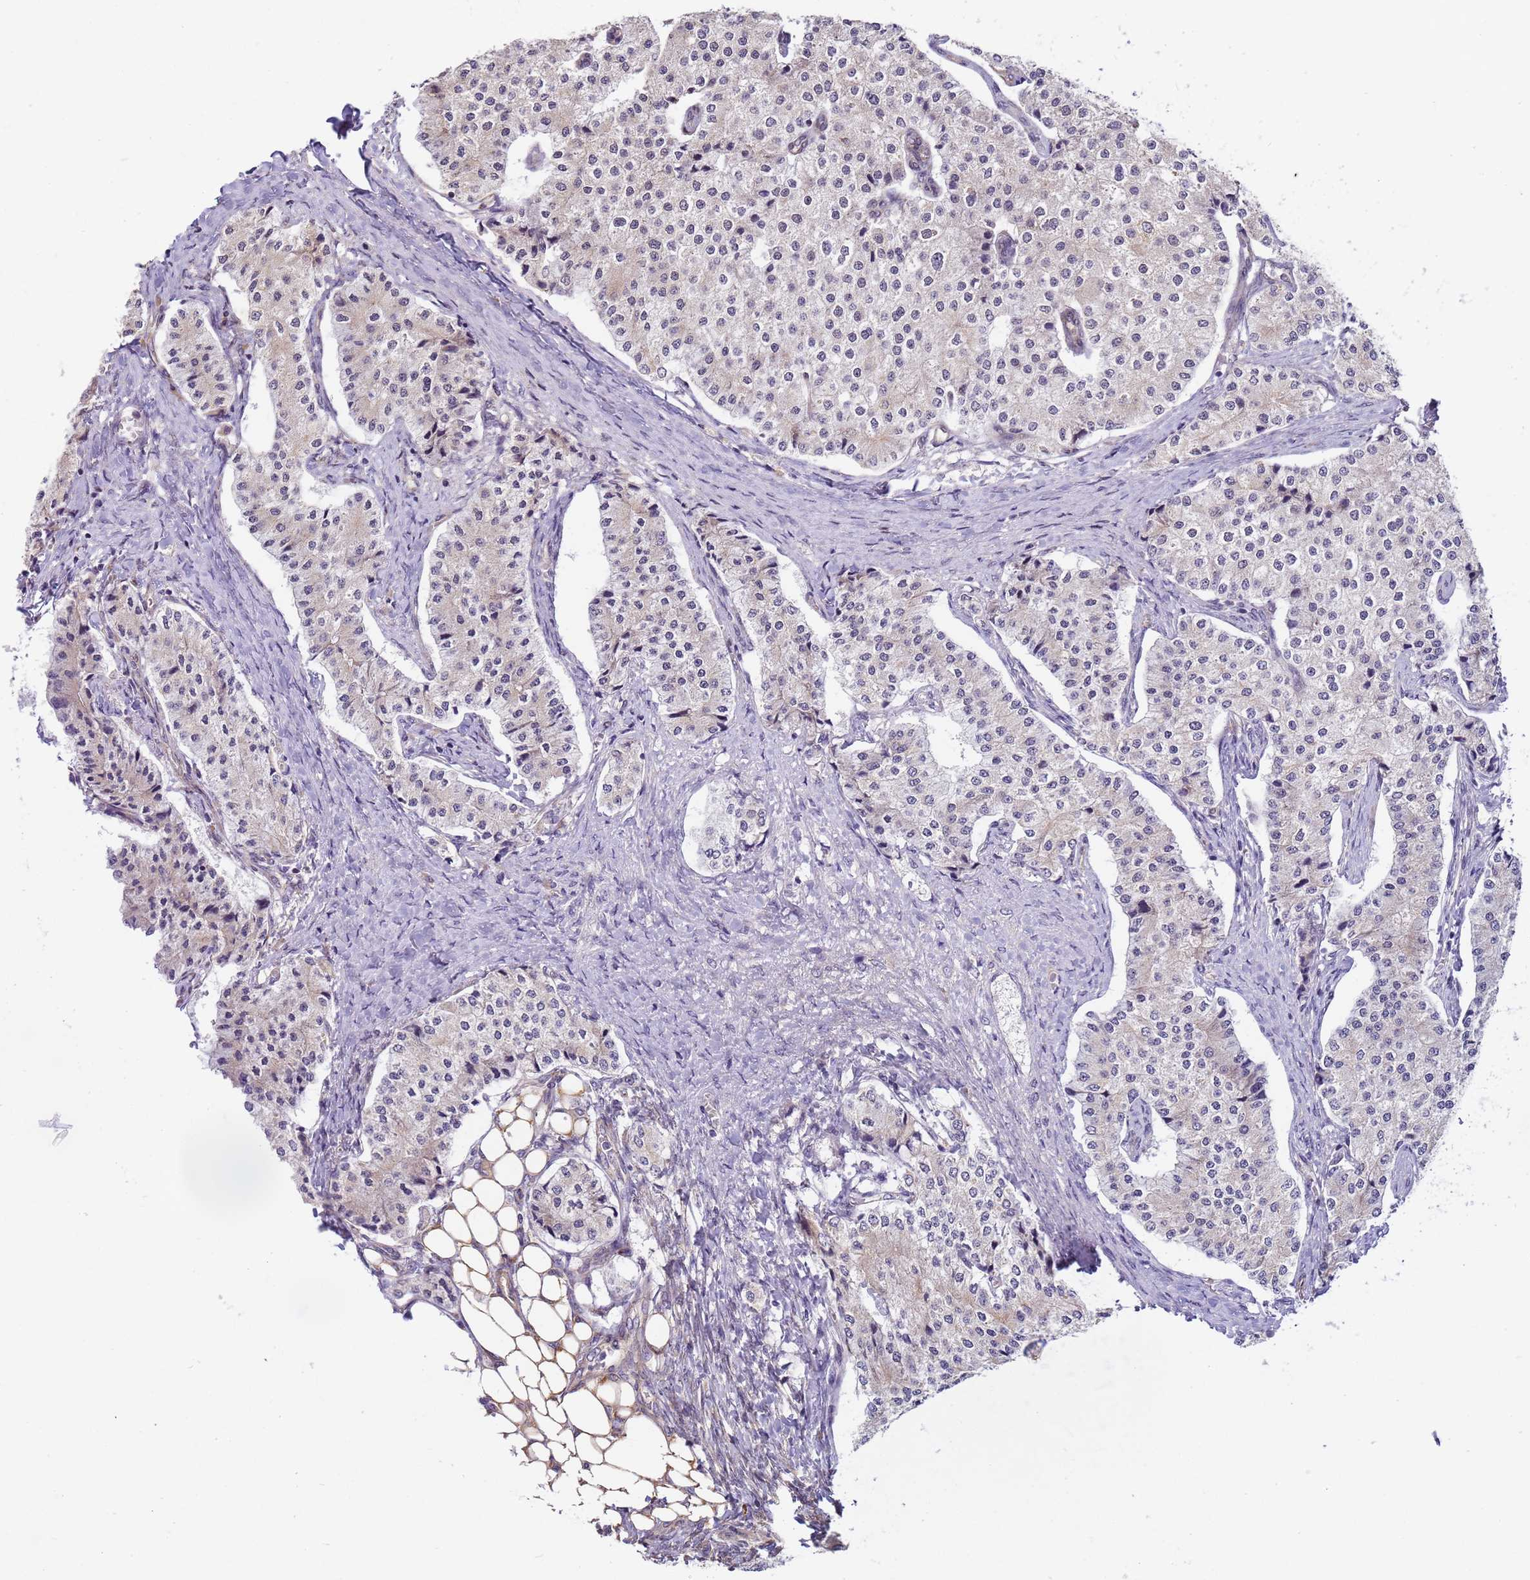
{"staining": {"intensity": "negative", "quantity": "none", "location": "none"}, "tissue": "carcinoid", "cell_type": "Tumor cells", "image_type": "cancer", "snomed": [{"axis": "morphology", "description": "Carcinoid, malignant, NOS"}, {"axis": "topography", "description": "Colon"}], "caption": "There is no significant expression in tumor cells of carcinoid (malignant). Nuclei are stained in blue.", "gene": "RAPGEF3", "patient": {"sex": "female", "age": 52}}